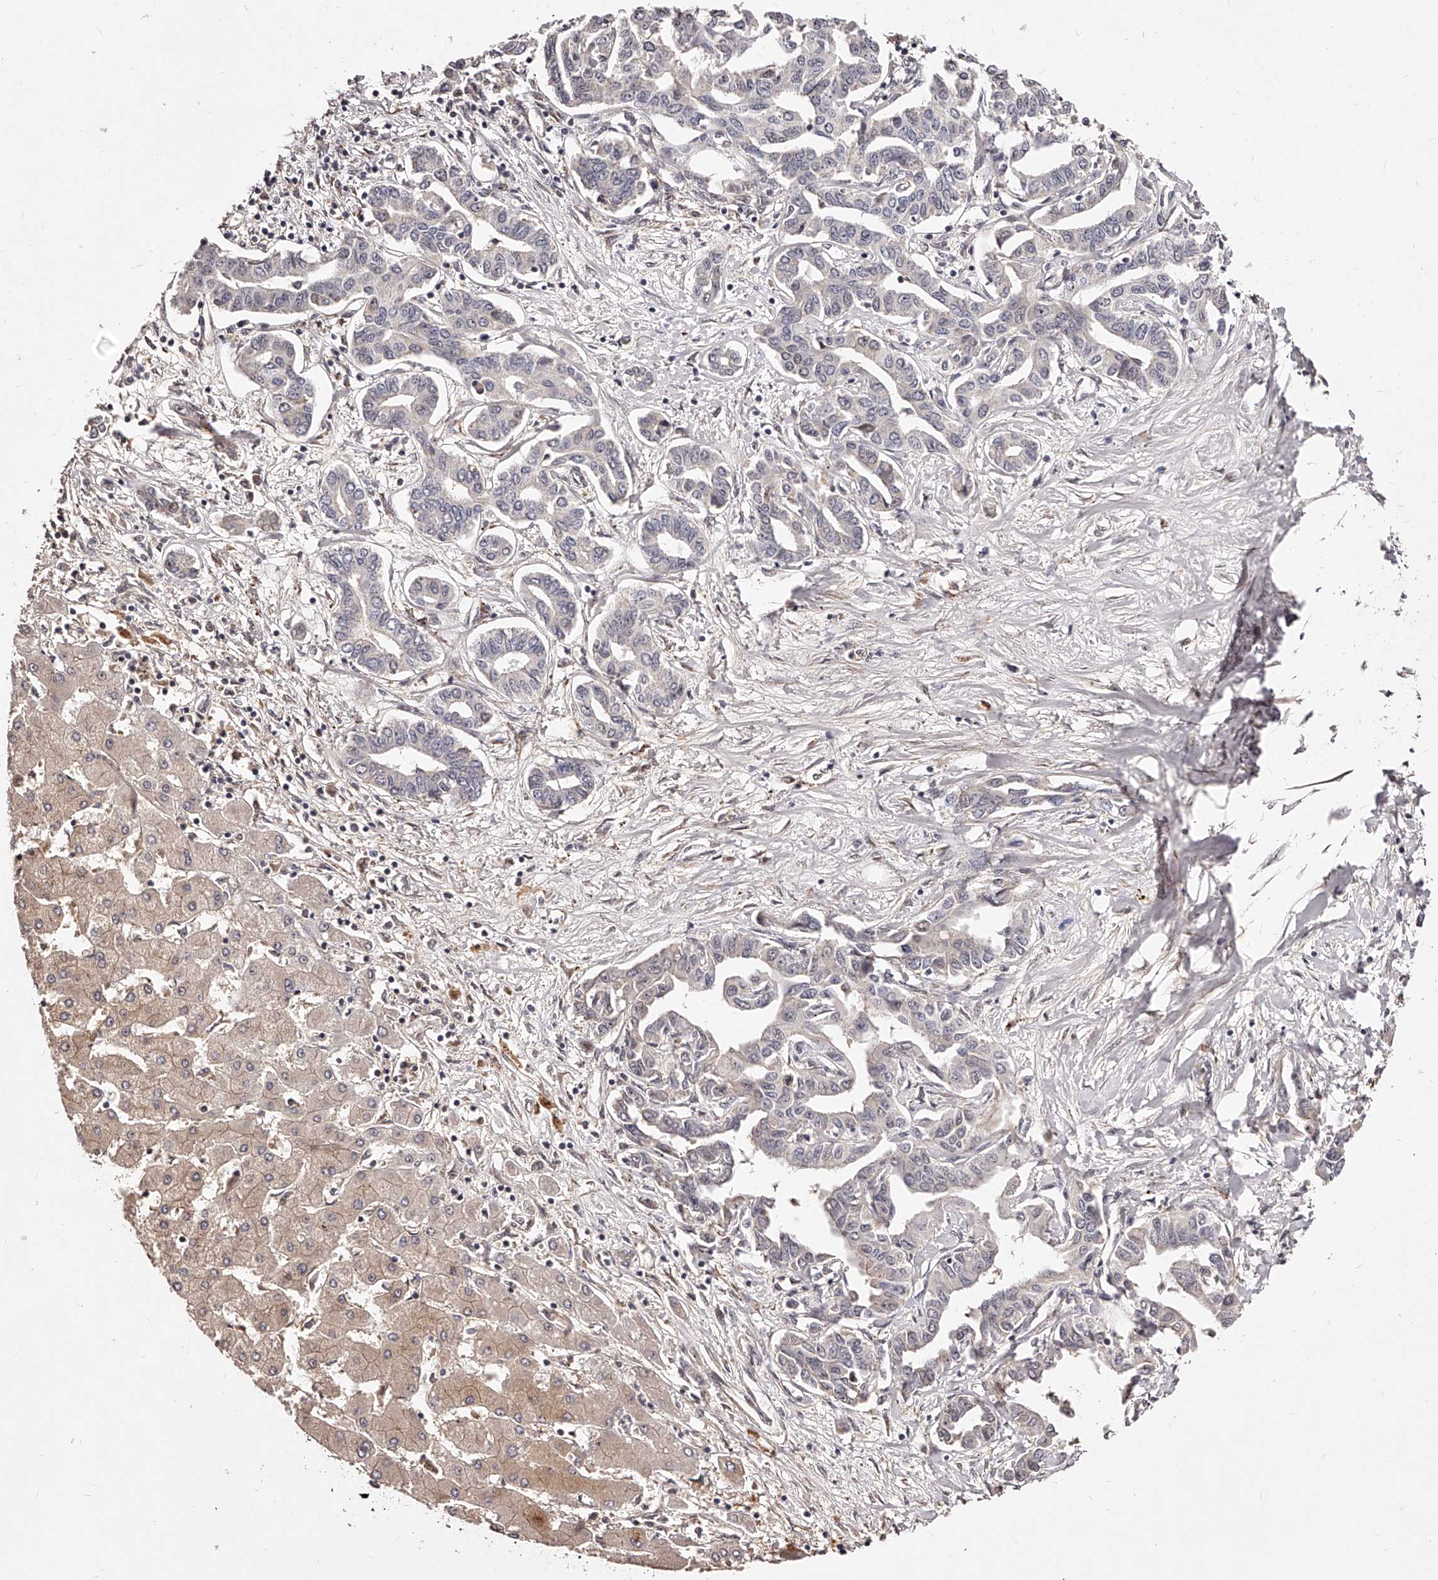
{"staining": {"intensity": "negative", "quantity": "none", "location": "none"}, "tissue": "liver cancer", "cell_type": "Tumor cells", "image_type": "cancer", "snomed": [{"axis": "morphology", "description": "Cholangiocarcinoma"}, {"axis": "topography", "description": "Liver"}], "caption": "Human liver cancer (cholangiocarcinoma) stained for a protein using immunohistochemistry (IHC) exhibits no positivity in tumor cells.", "gene": "ZNF502", "patient": {"sex": "male", "age": 59}}